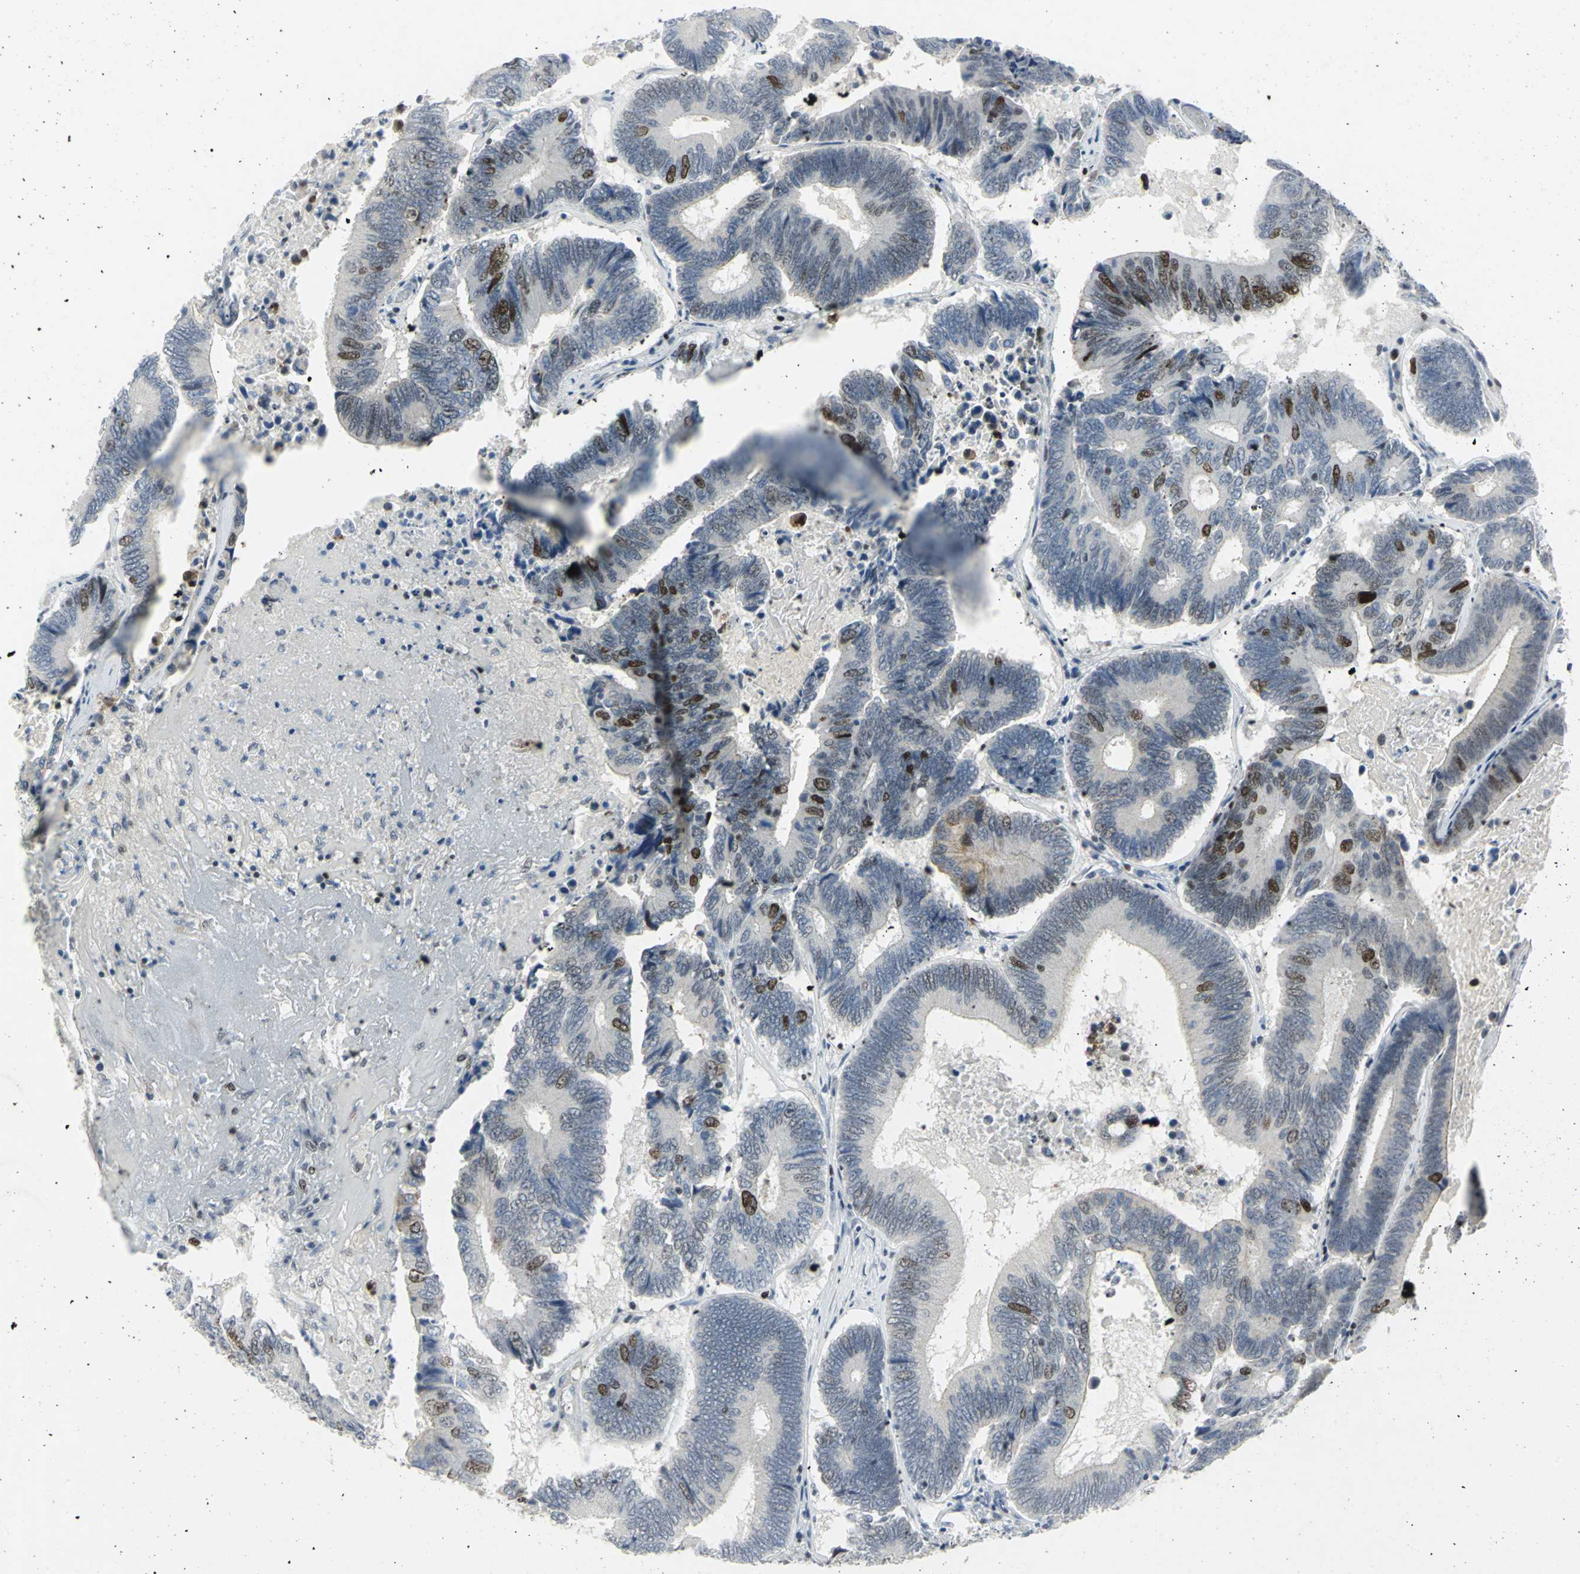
{"staining": {"intensity": "strong", "quantity": "<25%", "location": "nuclear"}, "tissue": "colorectal cancer", "cell_type": "Tumor cells", "image_type": "cancer", "snomed": [{"axis": "morphology", "description": "Adenocarcinoma, NOS"}, {"axis": "topography", "description": "Colon"}], "caption": "About <25% of tumor cells in adenocarcinoma (colorectal) demonstrate strong nuclear protein staining as visualized by brown immunohistochemical staining.", "gene": "RPA1", "patient": {"sex": "female", "age": 78}}